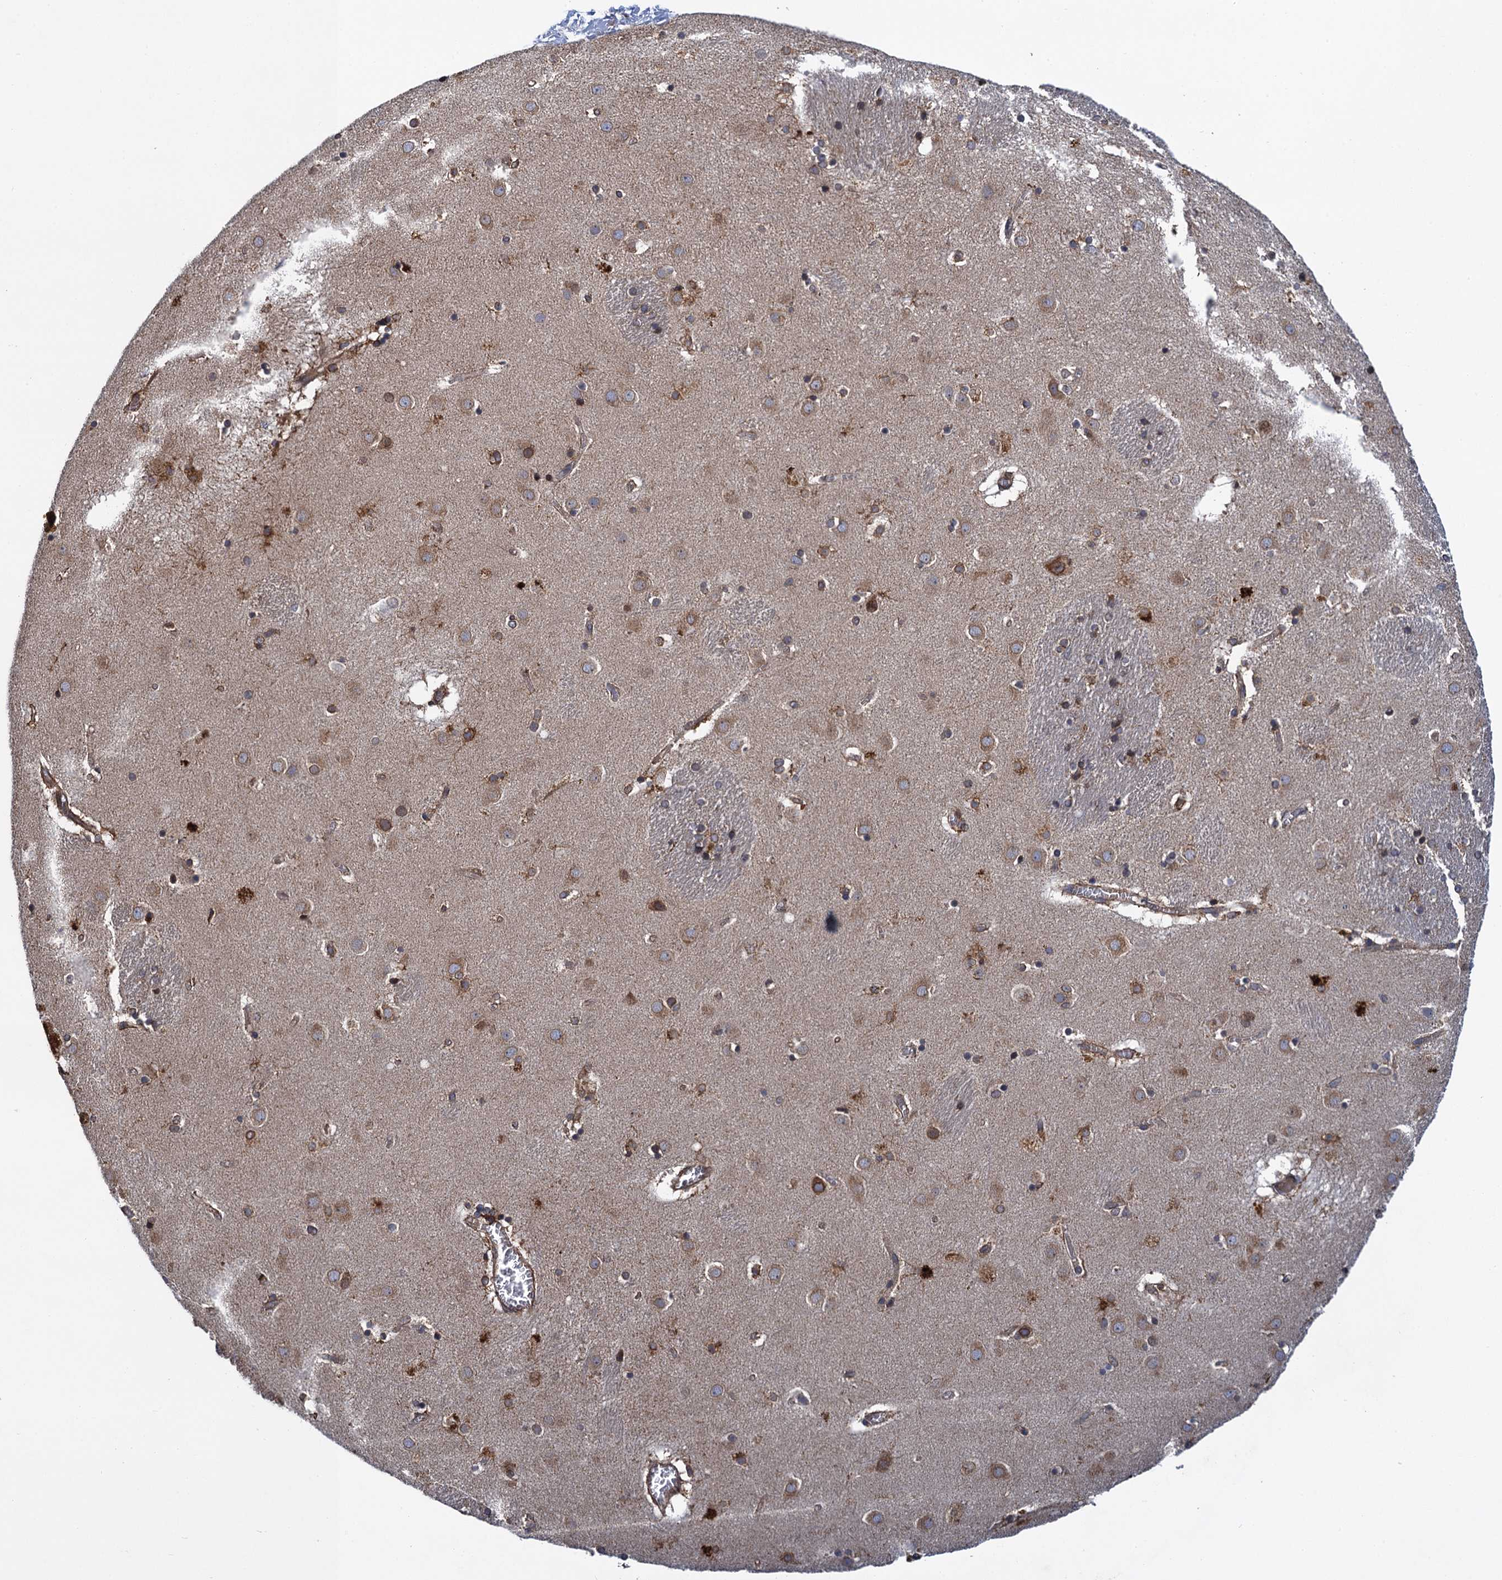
{"staining": {"intensity": "moderate", "quantity": "25%-75%", "location": "cytoplasmic/membranous"}, "tissue": "caudate", "cell_type": "Glial cells", "image_type": "normal", "snomed": [{"axis": "morphology", "description": "Normal tissue, NOS"}, {"axis": "topography", "description": "Lateral ventricle wall"}], "caption": "About 25%-75% of glial cells in unremarkable human caudate display moderate cytoplasmic/membranous protein positivity as visualized by brown immunohistochemical staining.", "gene": "ARMC5", "patient": {"sex": "male", "age": 70}}